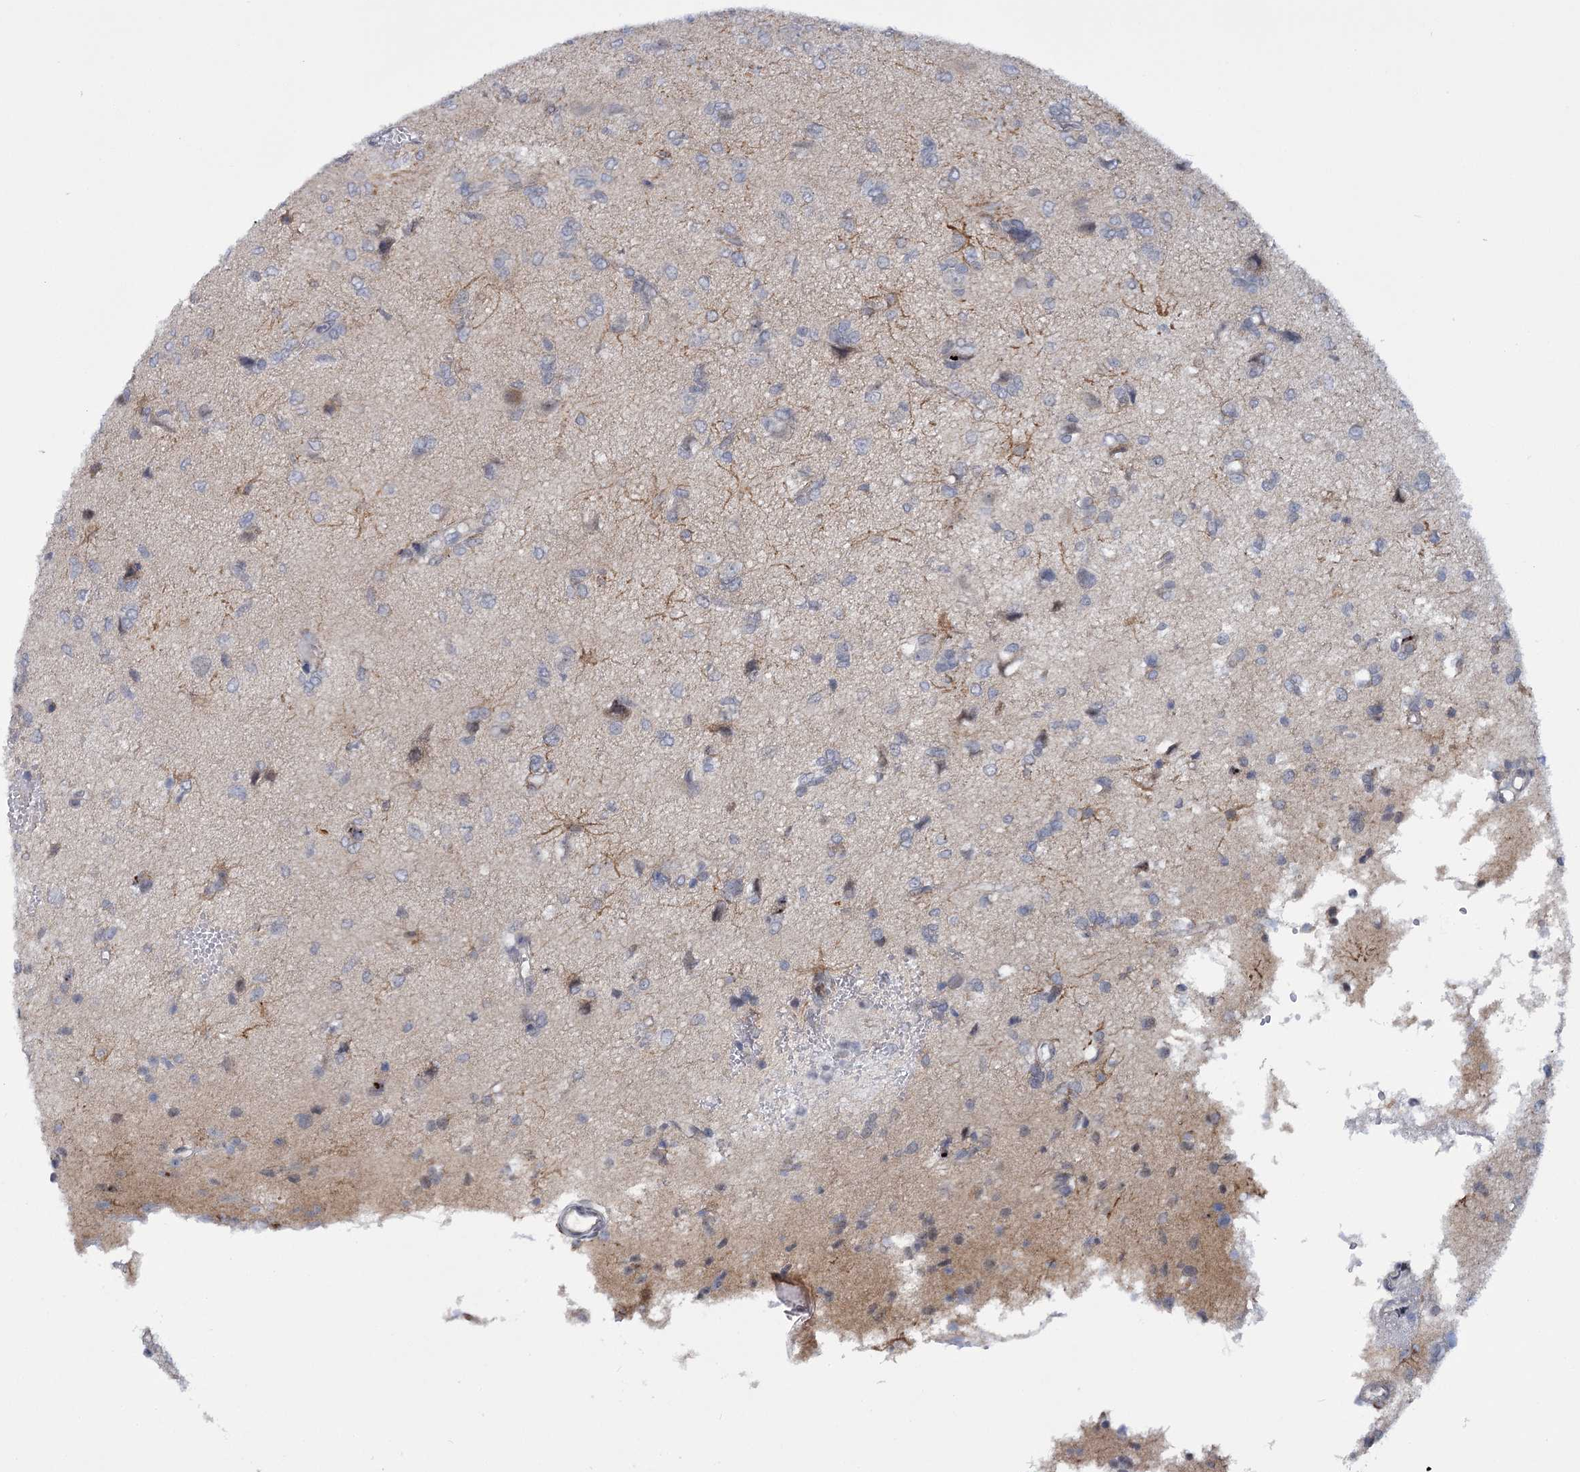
{"staining": {"intensity": "negative", "quantity": "none", "location": "none"}, "tissue": "glioma", "cell_type": "Tumor cells", "image_type": "cancer", "snomed": [{"axis": "morphology", "description": "Glioma, malignant, High grade"}, {"axis": "topography", "description": "Brain"}], "caption": "High-grade glioma (malignant) stained for a protein using IHC displays no staining tumor cells.", "gene": "MBLAC2", "patient": {"sex": "female", "age": 59}}